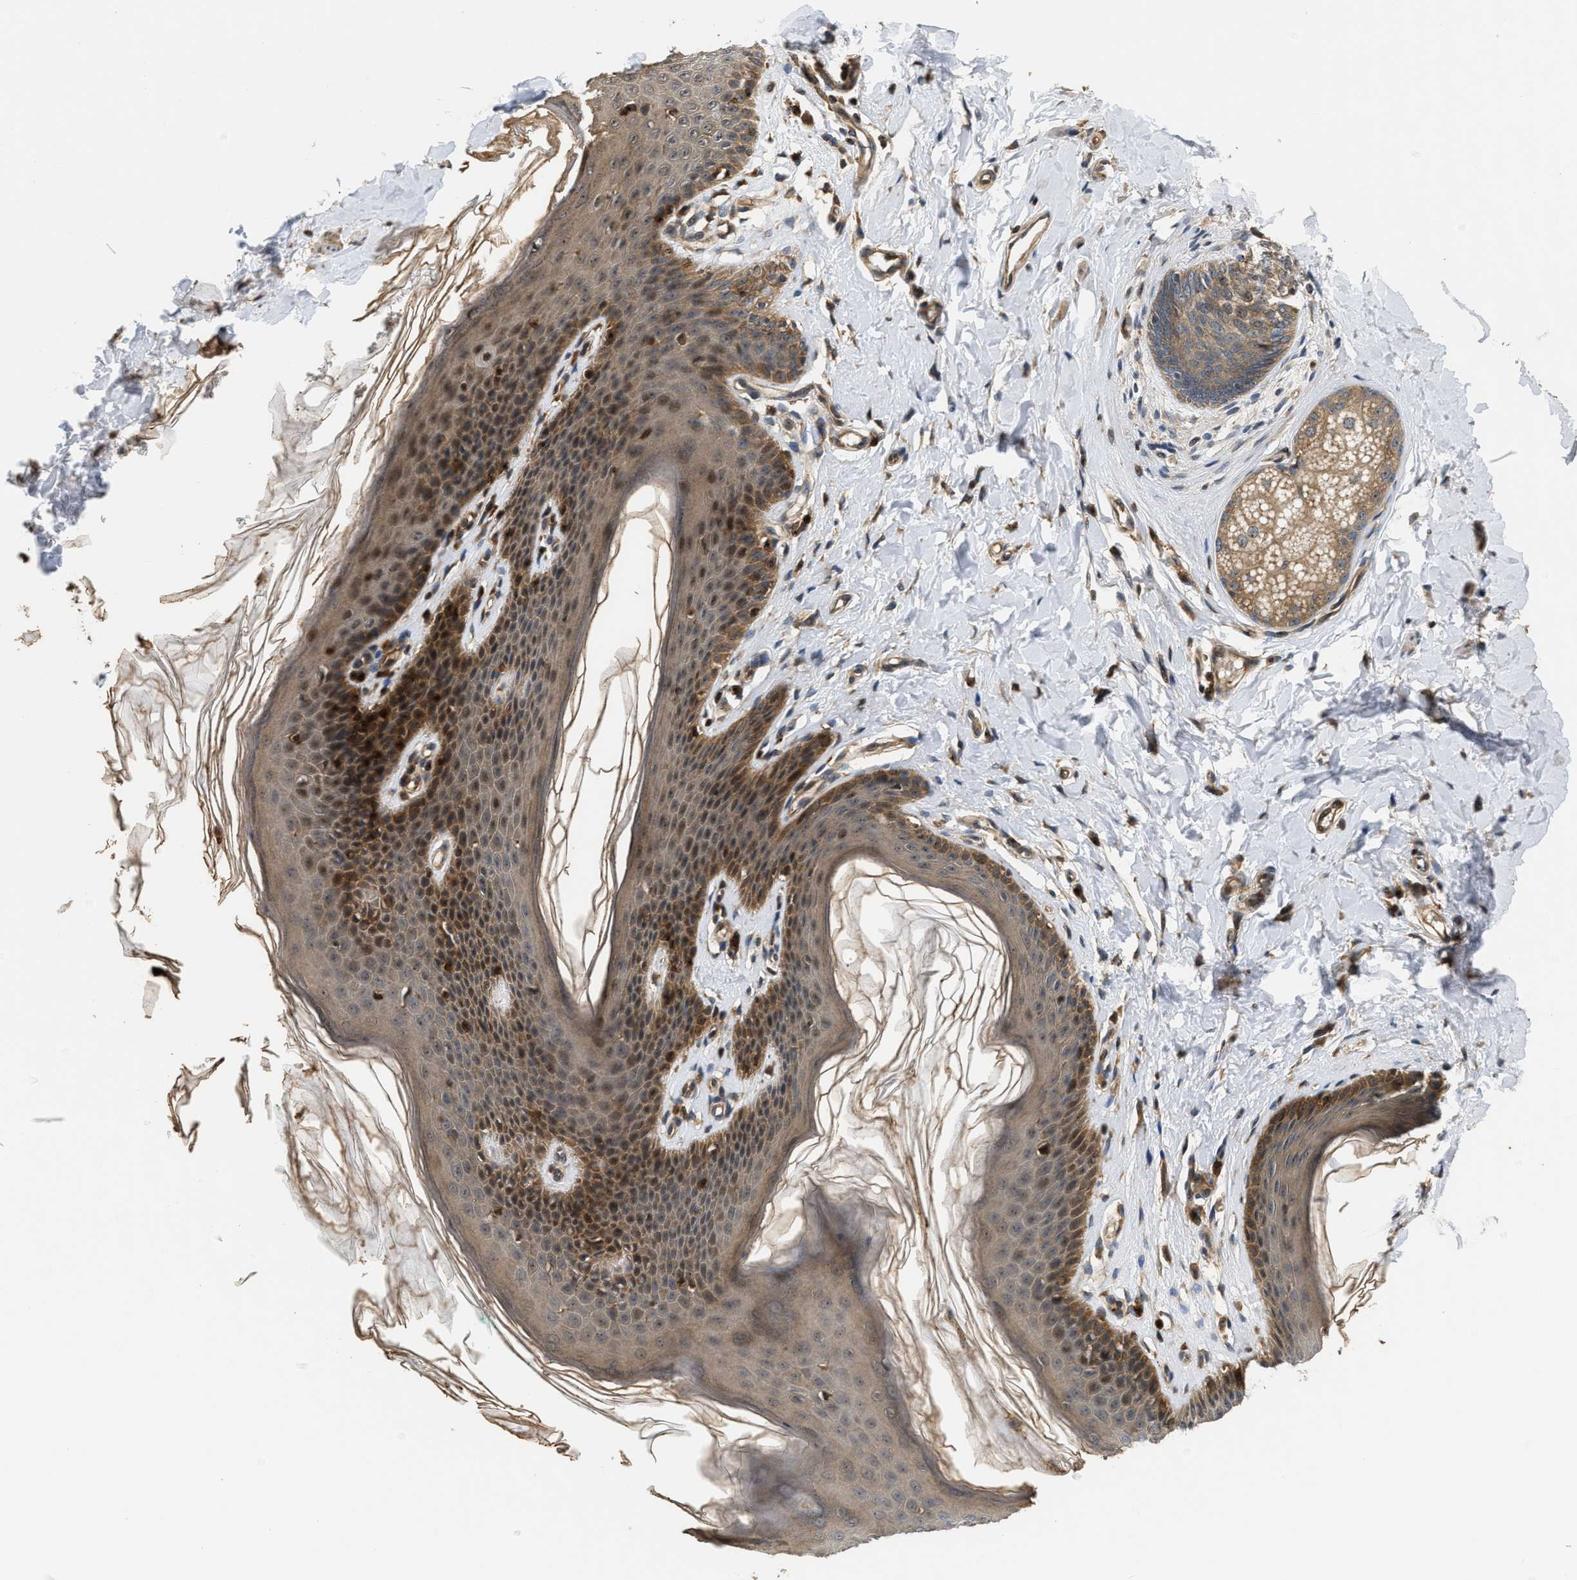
{"staining": {"intensity": "moderate", "quantity": ">75%", "location": "cytoplasmic/membranous"}, "tissue": "skin", "cell_type": "Epidermal cells", "image_type": "normal", "snomed": [{"axis": "morphology", "description": "Normal tissue, NOS"}, {"axis": "topography", "description": "Vulva"}], "caption": "The micrograph demonstrates staining of benign skin, revealing moderate cytoplasmic/membranous protein expression (brown color) within epidermal cells. The staining was performed using DAB to visualize the protein expression in brown, while the nuclei were stained in blue with hematoxylin (Magnification: 20x).", "gene": "SNX5", "patient": {"sex": "female", "age": 66}}